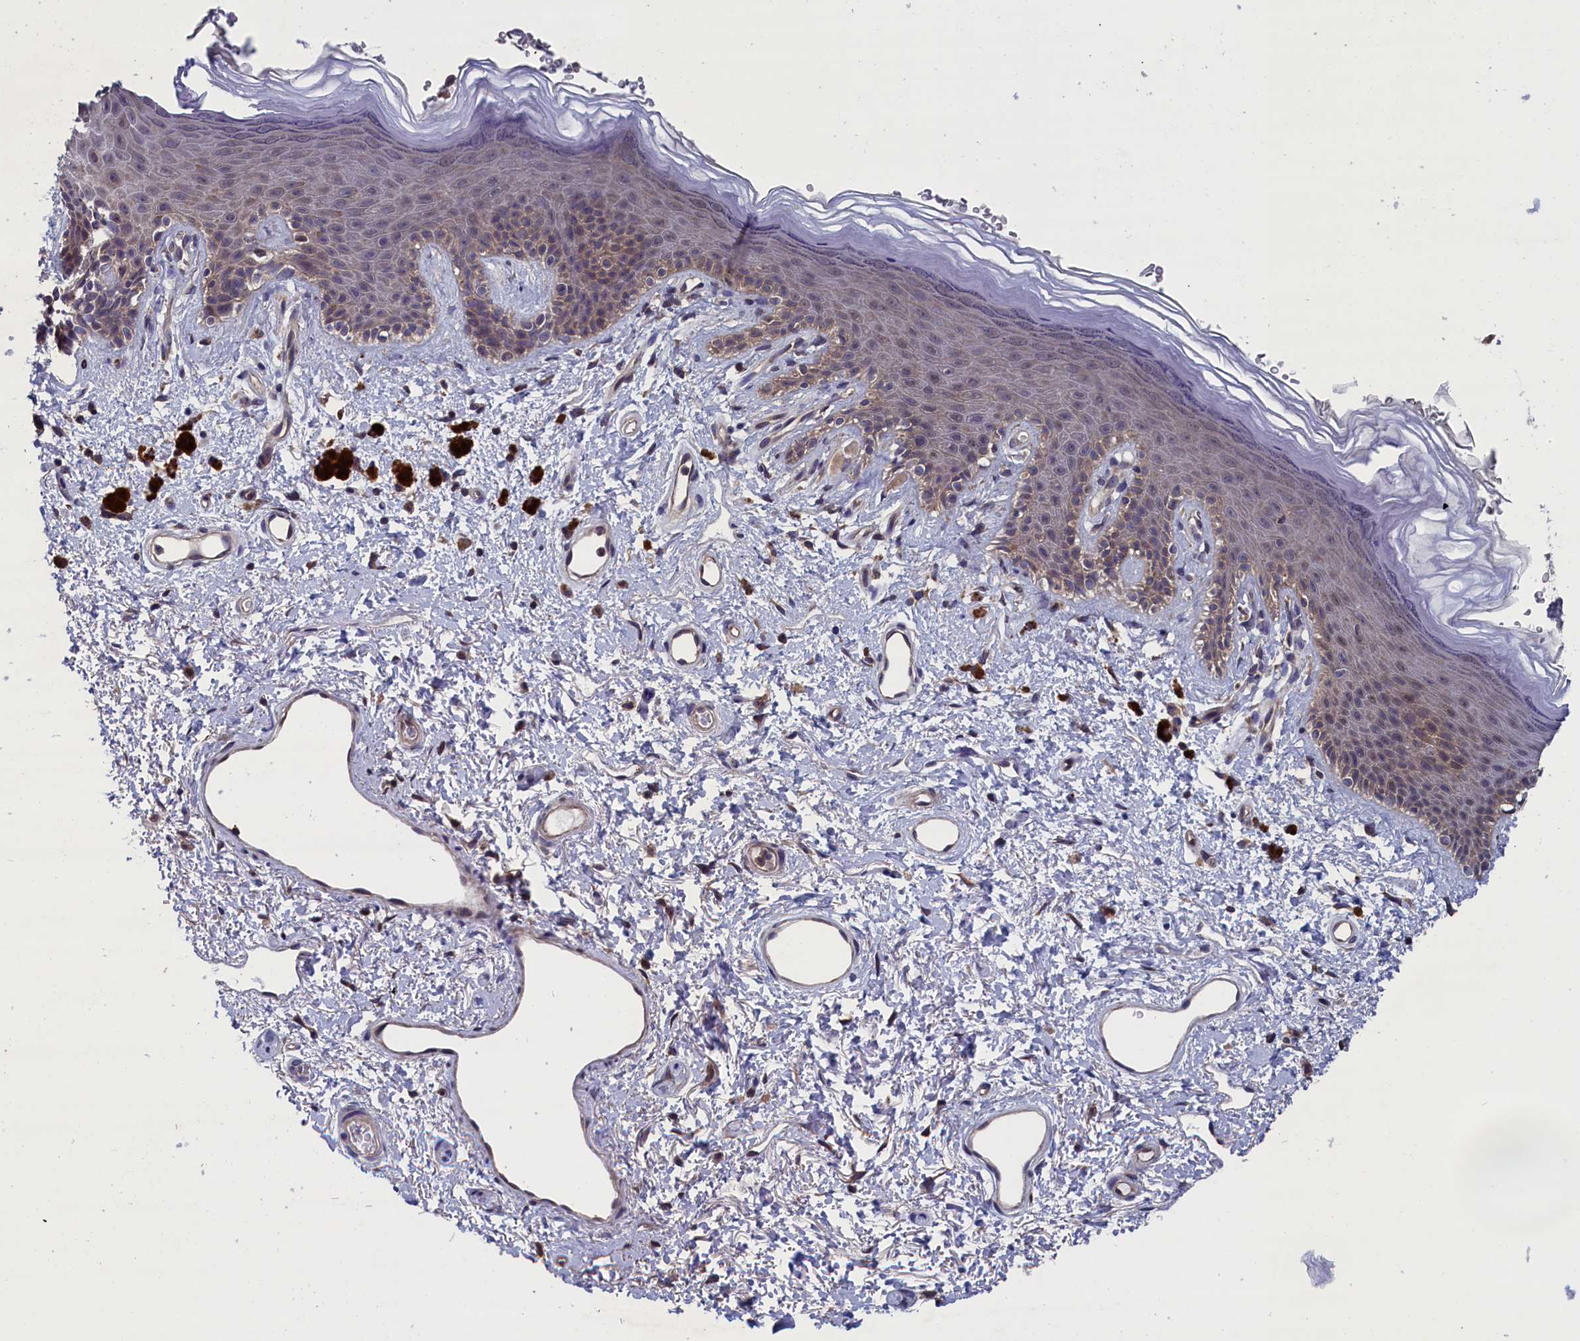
{"staining": {"intensity": "weak", "quantity": "<25%", "location": "cytoplasmic/membranous"}, "tissue": "skin", "cell_type": "Epidermal cells", "image_type": "normal", "snomed": [{"axis": "morphology", "description": "Normal tissue, NOS"}, {"axis": "topography", "description": "Anal"}], "caption": "Immunohistochemical staining of normal human skin reveals no significant positivity in epidermal cells.", "gene": "SPATA13", "patient": {"sex": "female", "age": 46}}